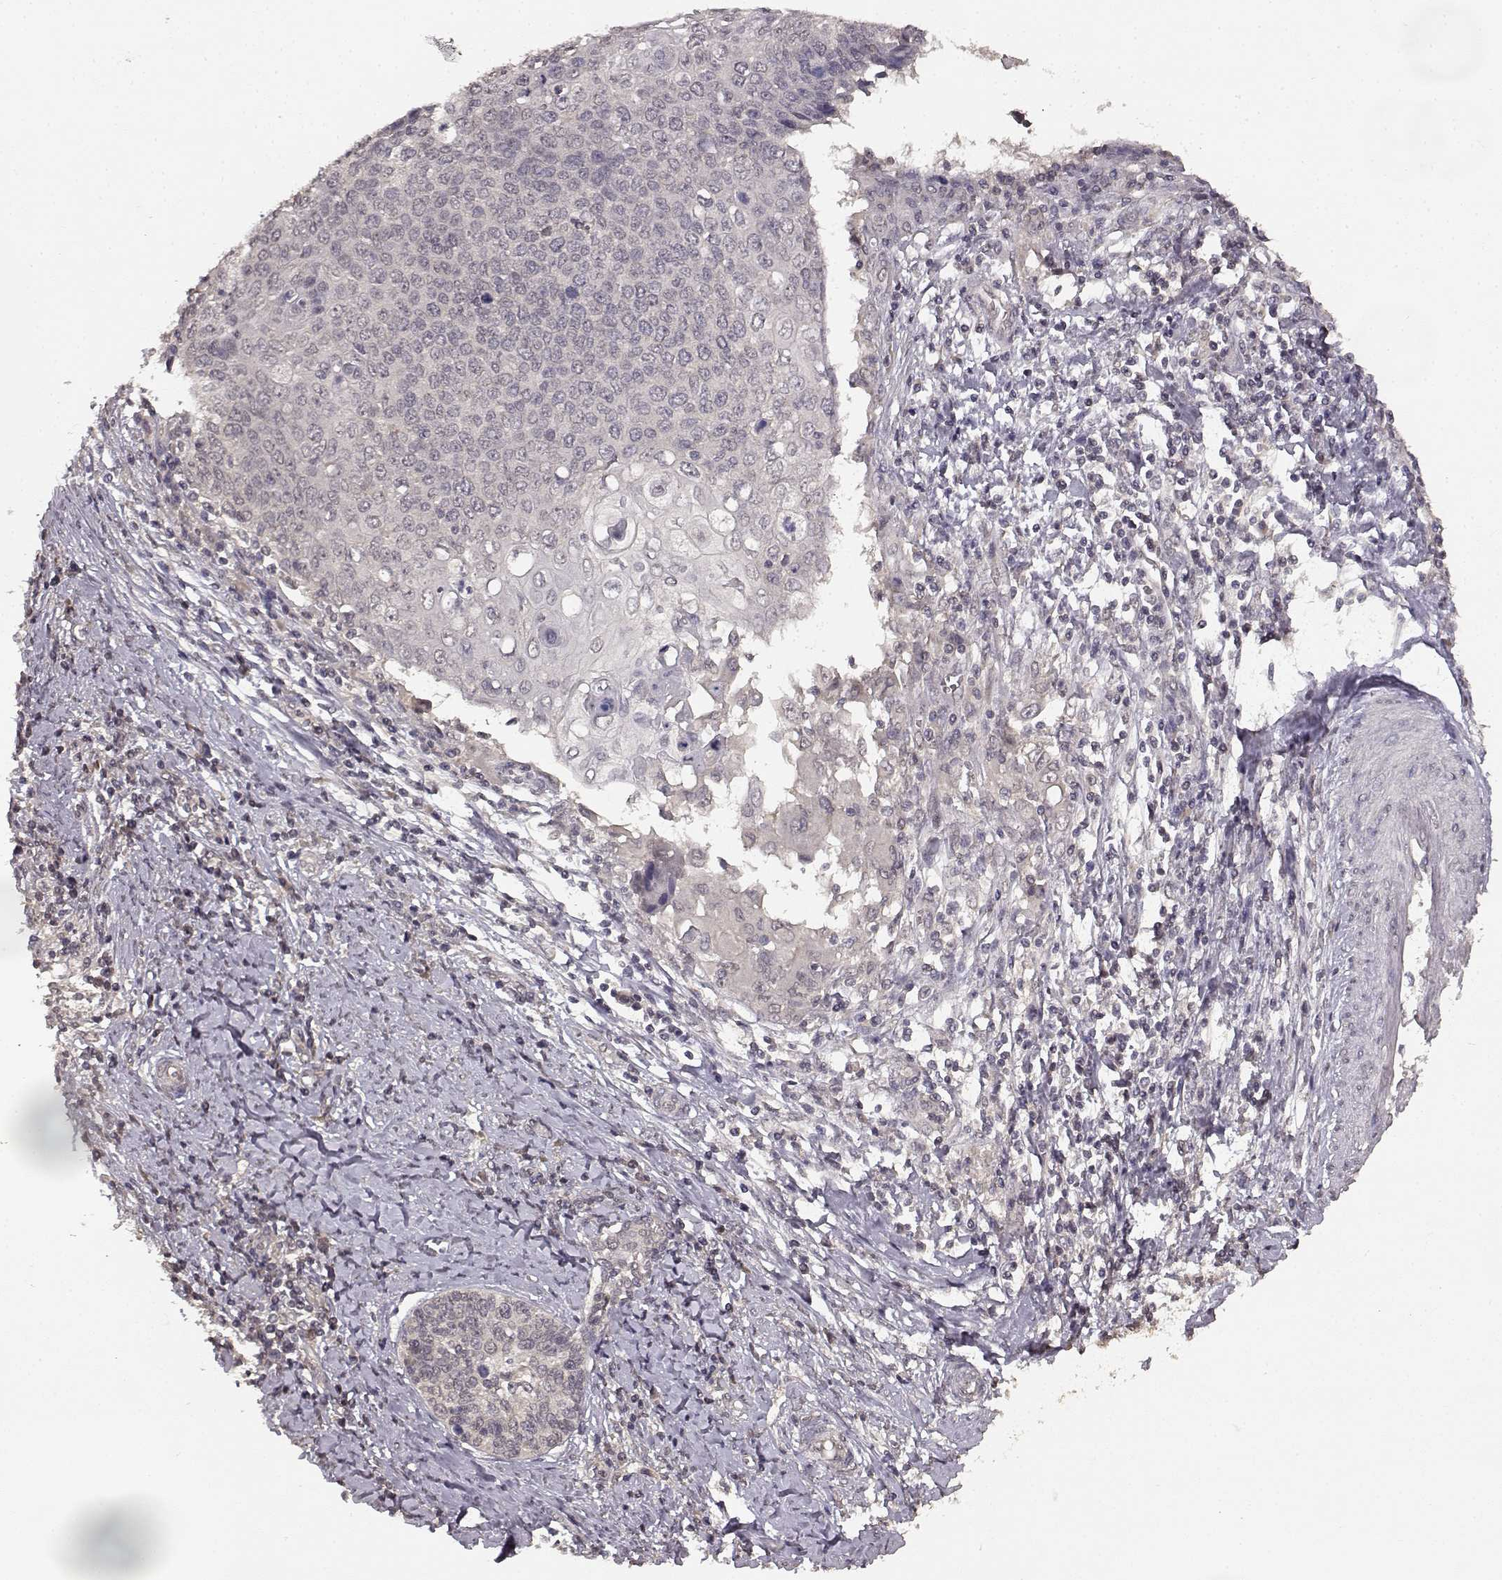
{"staining": {"intensity": "negative", "quantity": "none", "location": "none"}, "tissue": "cervical cancer", "cell_type": "Tumor cells", "image_type": "cancer", "snomed": [{"axis": "morphology", "description": "Squamous cell carcinoma, NOS"}, {"axis": "topography", "description": "Cervix"}], "caption": "Immunohistochemistry of human squamous cell carcinoma (cervical) displays no positivity in tumor cells.", "gene": "NTRK2", "patient": {"sex": "female", "age": 39}}